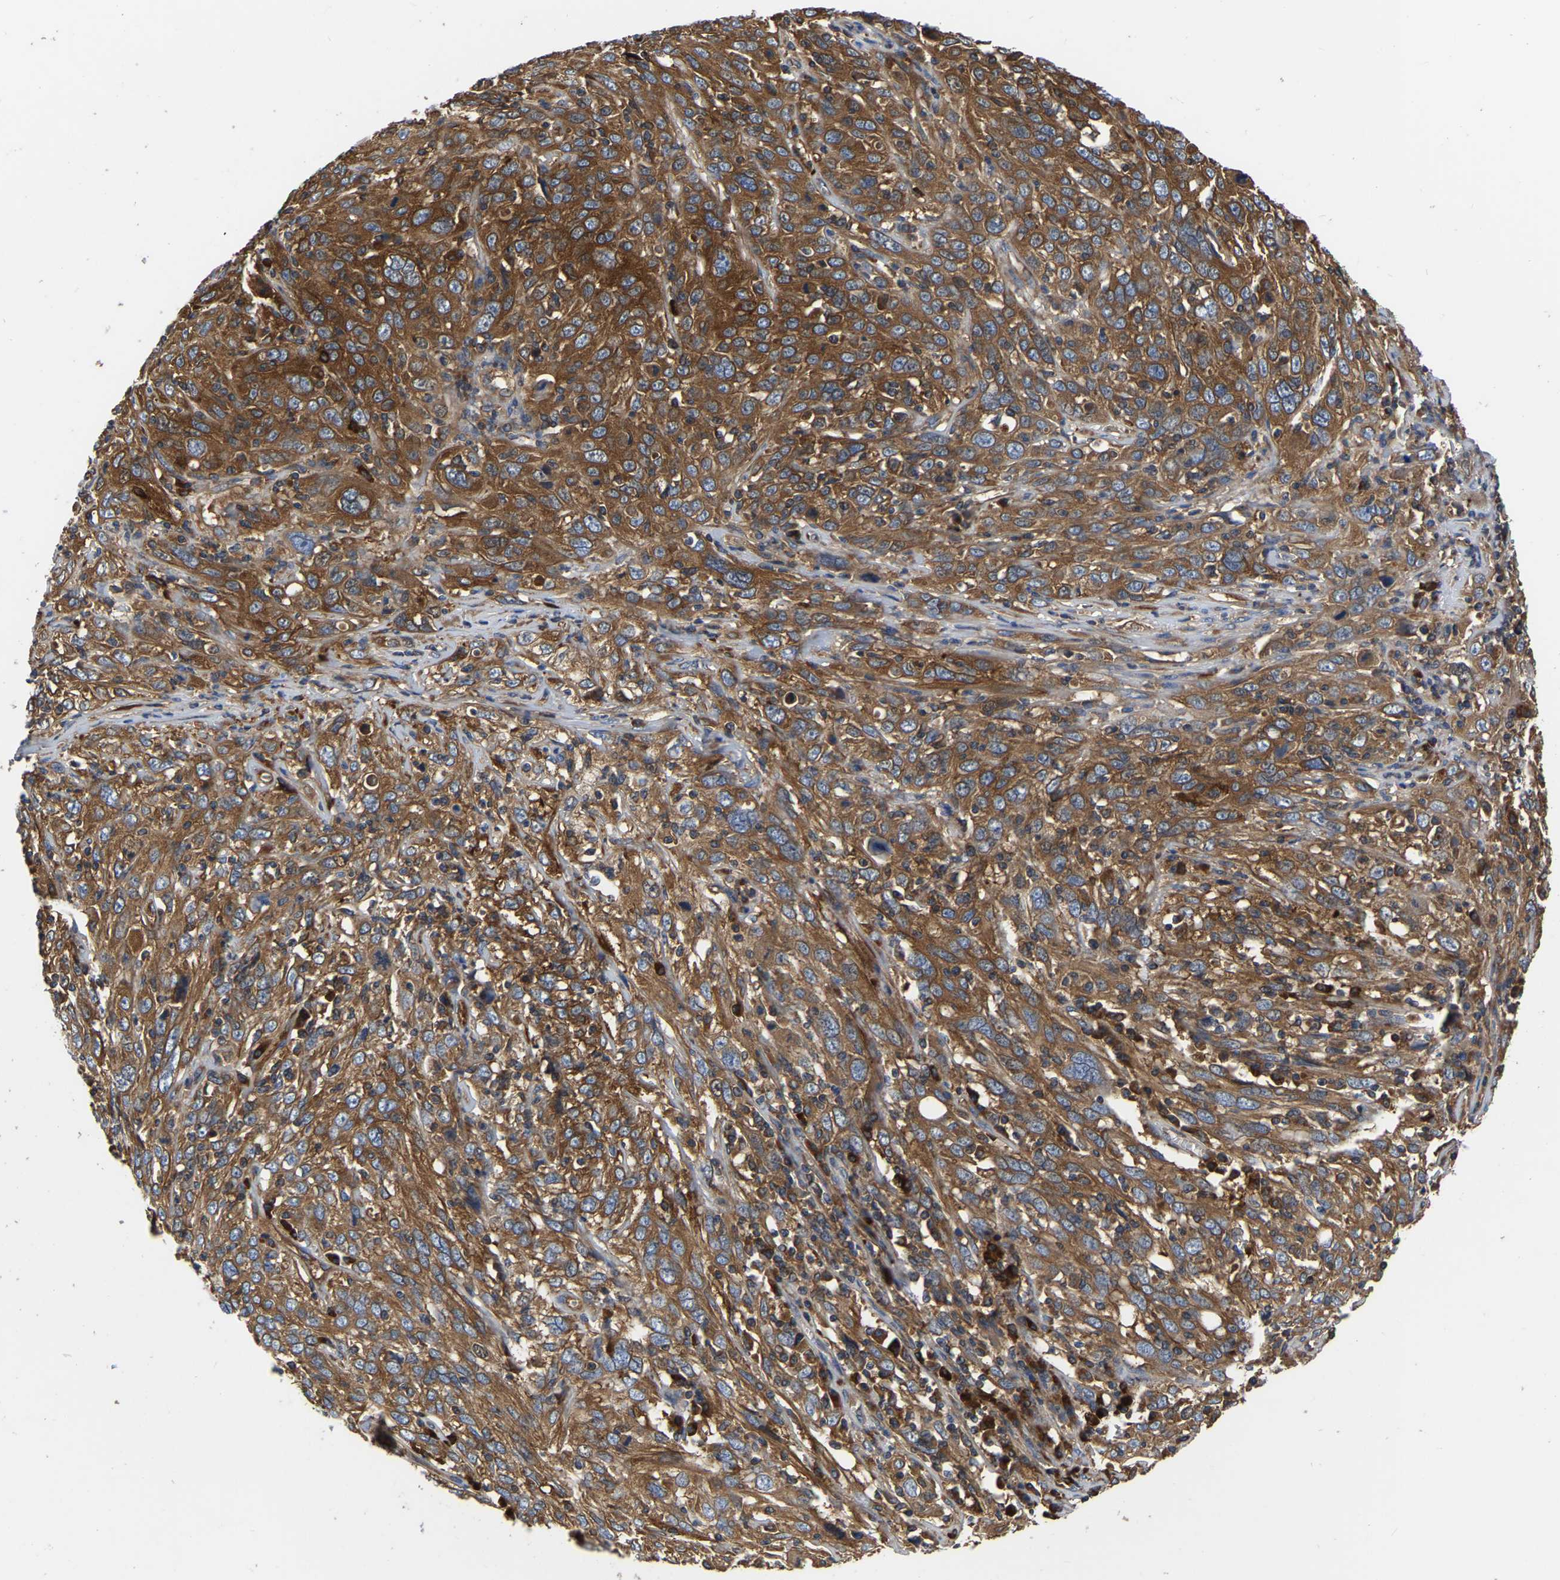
{"staining": {"intensity": "strong", "quantity": ">75%", "location": "cytoplasmic/membranous"}, "tissue": "cervical cancer", "cell_type": "Tumor cells", "image_type": "cancer", "snomed": [{"axis": "morphology", "description": "Squamous cell carcinoma, NOS"}, {"axis": "topography", "description": "Cervix"}], "caption": "Cervical squamous cell carcinoma tissue reveals strong cytoplasmic/membranous staining in approximately >75% of tumor cells", "gene": "GARS1", "patient": {"sex": "female", "age": 46}}